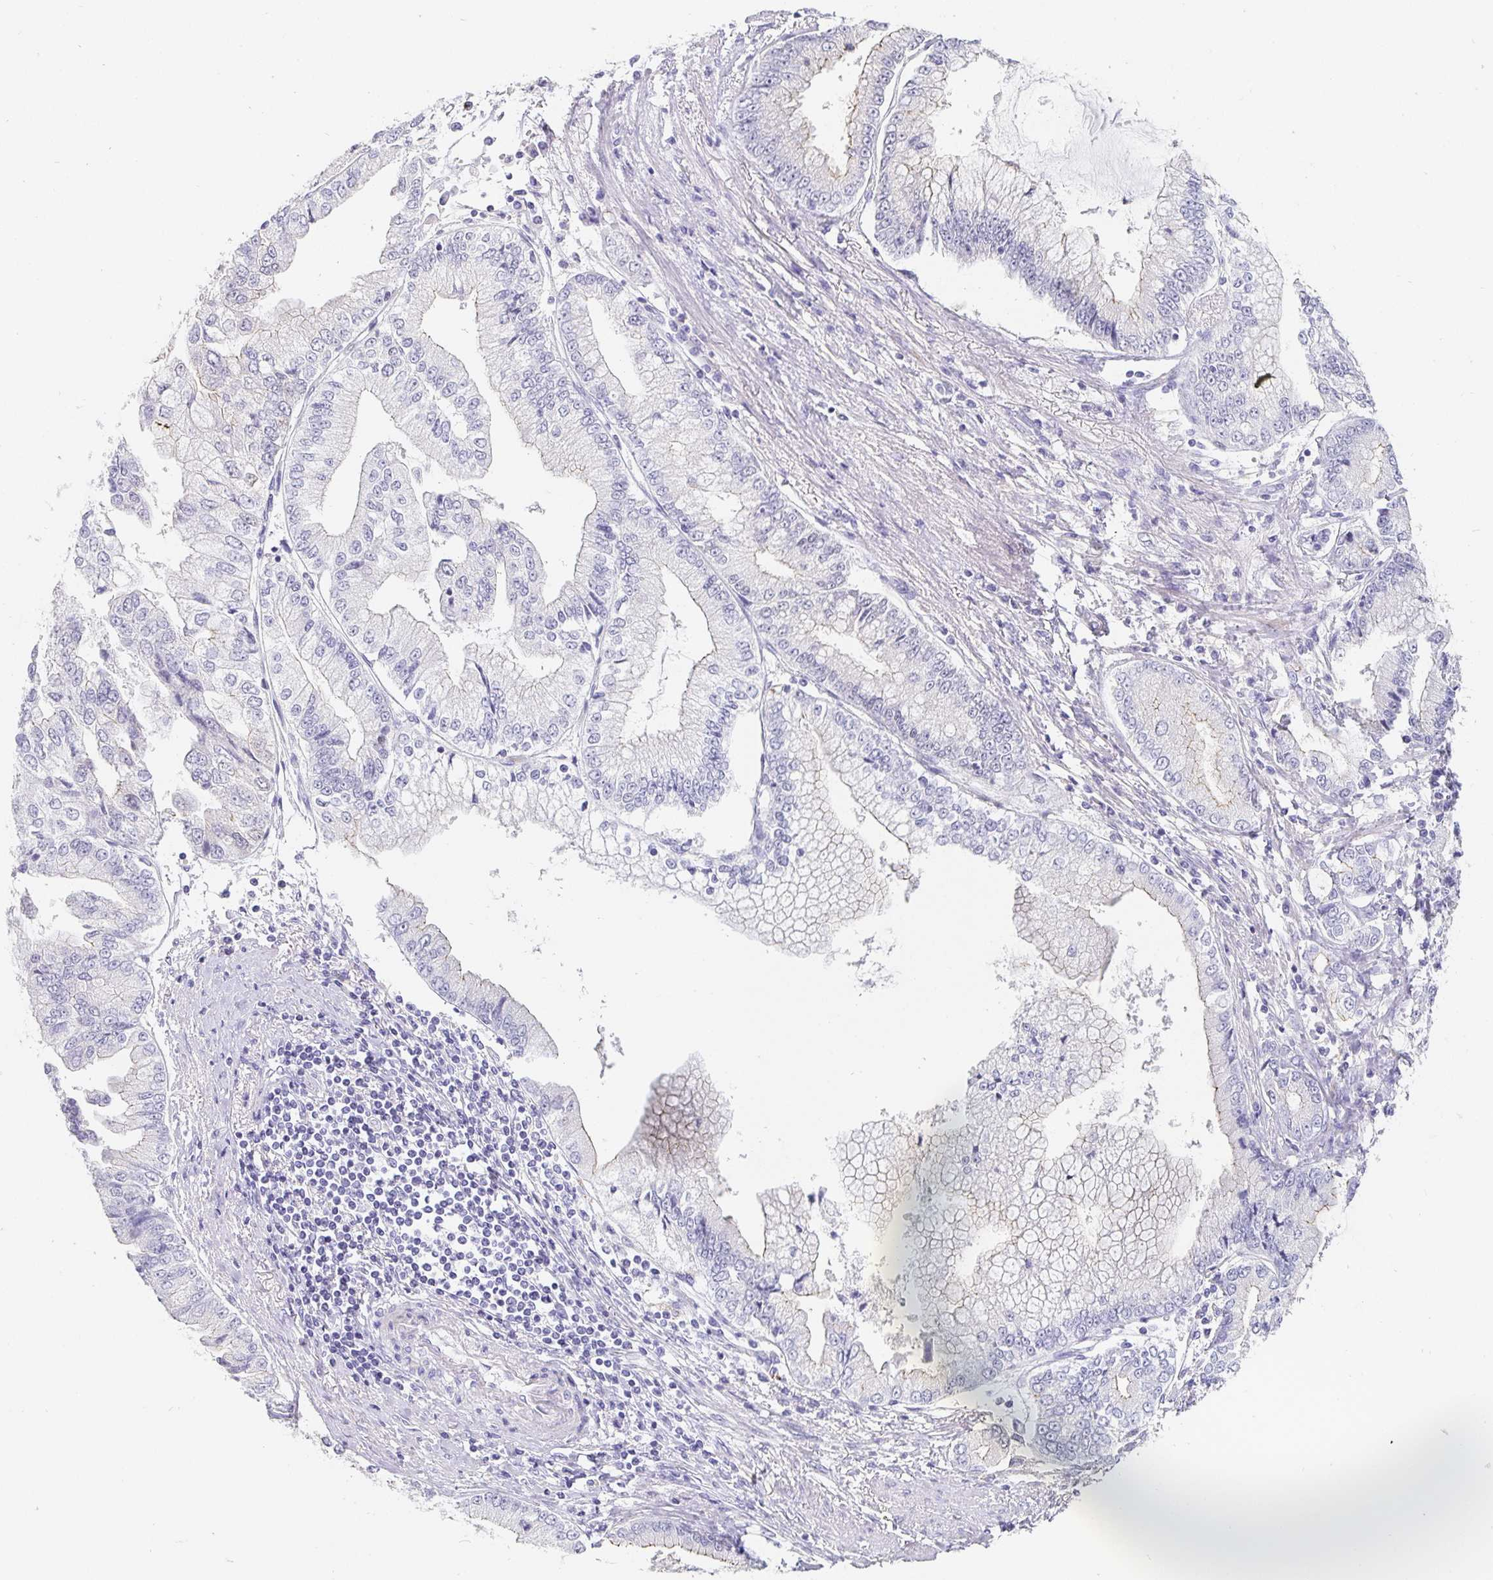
{"staining": {"intensity": "negative", "quantity": "none", "location": "none"}, "tissue": "stomach cancer", "cell_type": "Tumor cells", "image_type": "cancer", "snomed": [{"axis": "morphology", "description": "Adenocarcinoma, NOS"}, {"axis": "topography", "description": "Stomach, upper"}], "caption": "A high-resolution histopathology image shows IHC staining of stomach adenocarcinoma, which shows no significant staining in tumor cells.", "gene": "PDX1", "patient": {"sex": "female", "age": 74}}